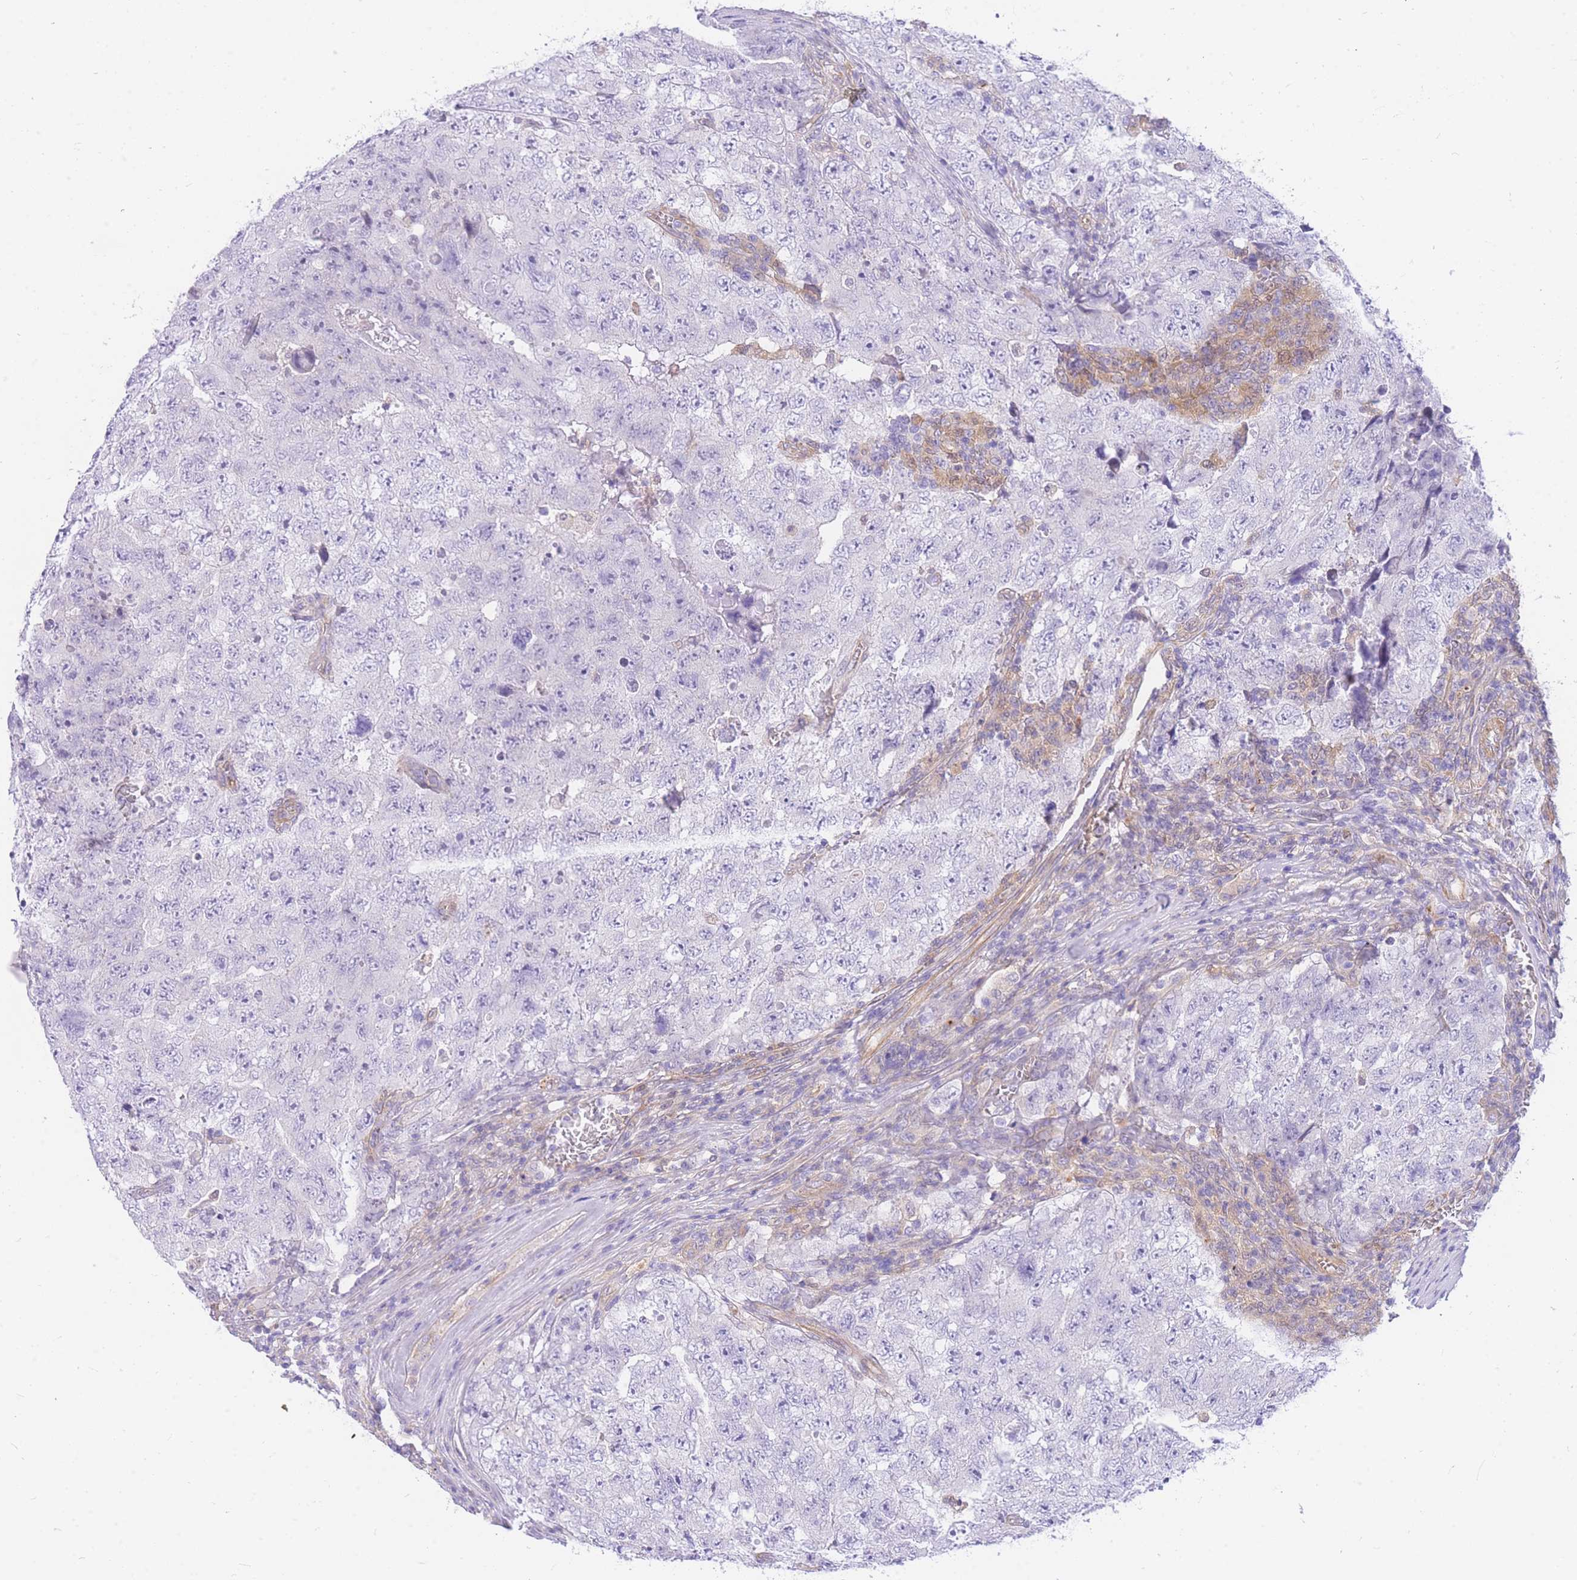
{"staining": {"intensity": "negative", "quantity": "none", "location": "none"}, "tissue": "testis cancer", "cell_type": "Tumor cells", "image_type": "cancer", "snomed": [{"axis": "morphology", "description": "Carcinoma, Embryonal, NOS"}, {"axis": "topography", "description": "Testis"}], "caption": "Immunohistochemistry micrograph of neoplastic tissue: embryonal carcinoma (testis) stained with DAB (3,3'-diaminobenzidine) displays no significant protein staining in tumor cells.", "gene": "SRSF12", "patient": {"sex": "male", "age": 17}}